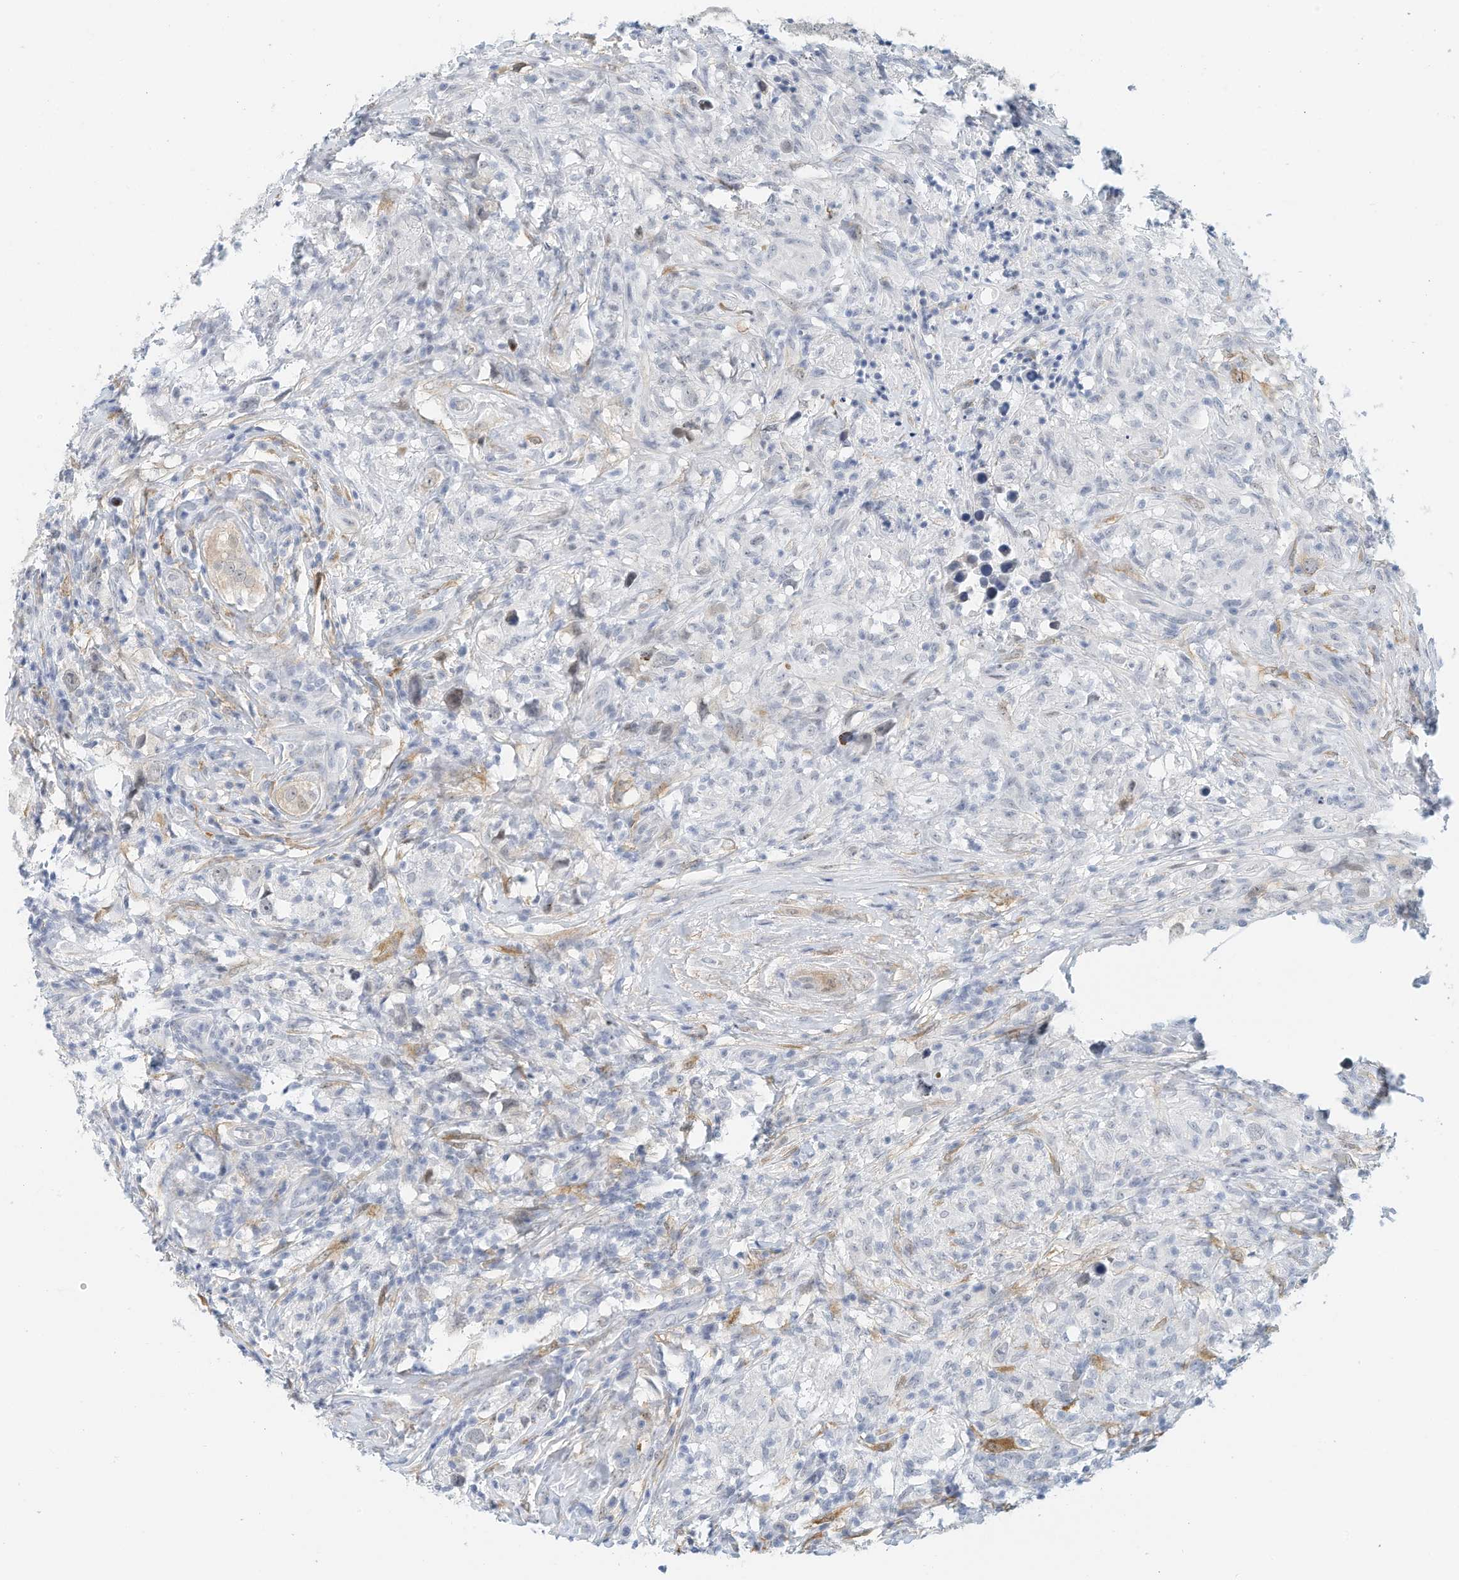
{"staining": {"intensity": "negative", "quantity": "none", "location": "none"}, "tissue": "testis cancer", "cell_type": "Tumor cells", "image_type": "cancer", "snomed": [{"axis": "morphology", "description": "Seminoma, NOS"}, {"axis": "topography", "description": "Testis"}], "caption": "Immunohistochemistry photomicrograph of human seminoma (testis) stained for a protein (brown), which exhibits no staining in tumor cells.", "gene": "ARHGAP28", "patient": {"sex": "male", "age": 49}}